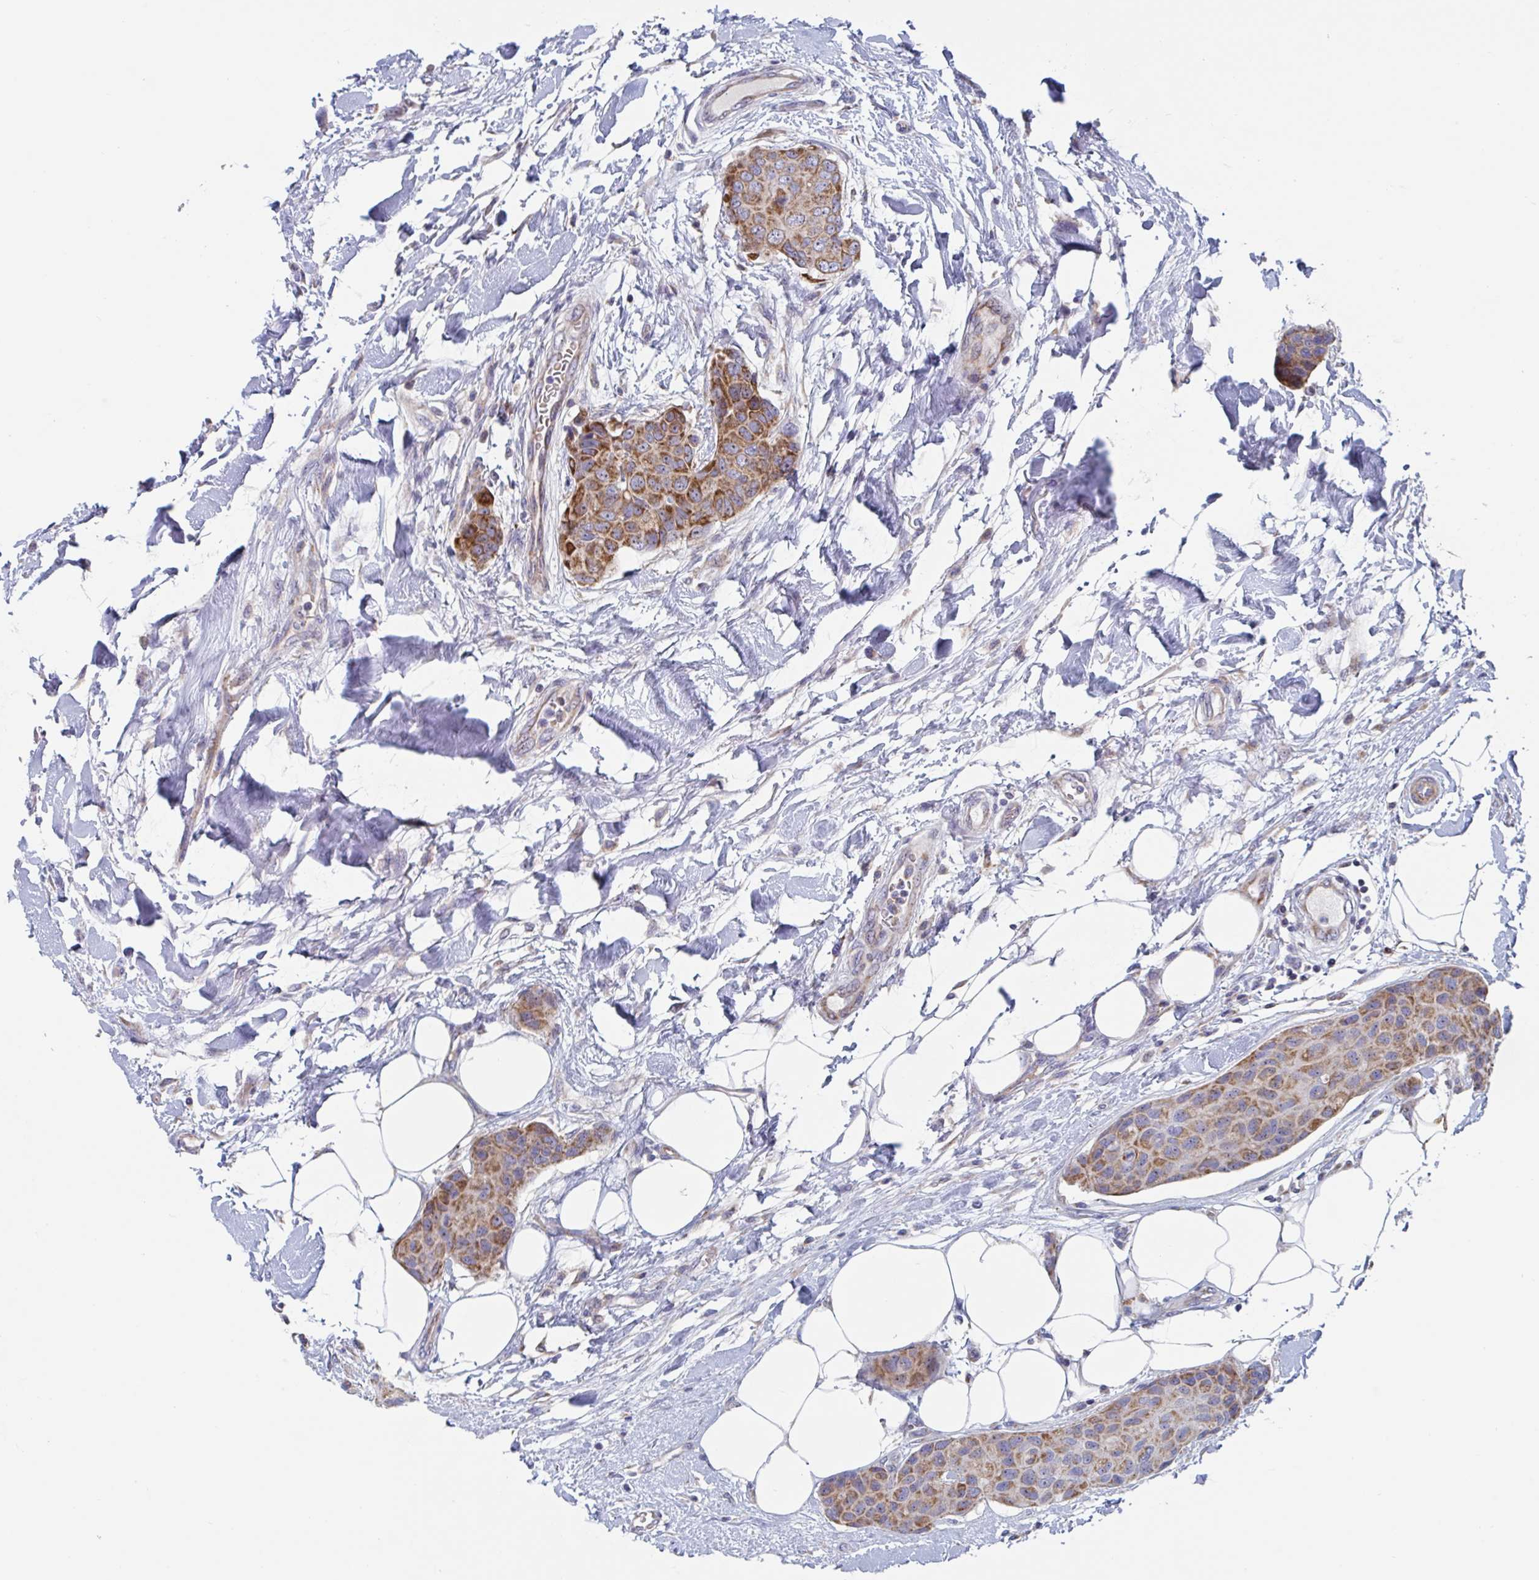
{"staining": {"intensity": "strong", "quantity": ">75%", "location": "cytoplasmic/membranous,nuclear"}, "tissue": "breast cancer", "cell_type": "Tumor cells", "image_type": "cancer", "snomed": [{"axis": "morphology", "description": "Duct carcinoma"}, {"axis": "topography", "description": "Breast"}, {"axis": "topography", "description": "Lymph node"}], "caption": "IHC (DAB) staining of human breast cancer (infiltrating ductal carcinoma) exhibits strong cytoplasmic/membranous and nuclear protein positivity in about >75% of tumor cells.", "gene": "MRPL53", "patient": {"sex": "female", "age": 80}}